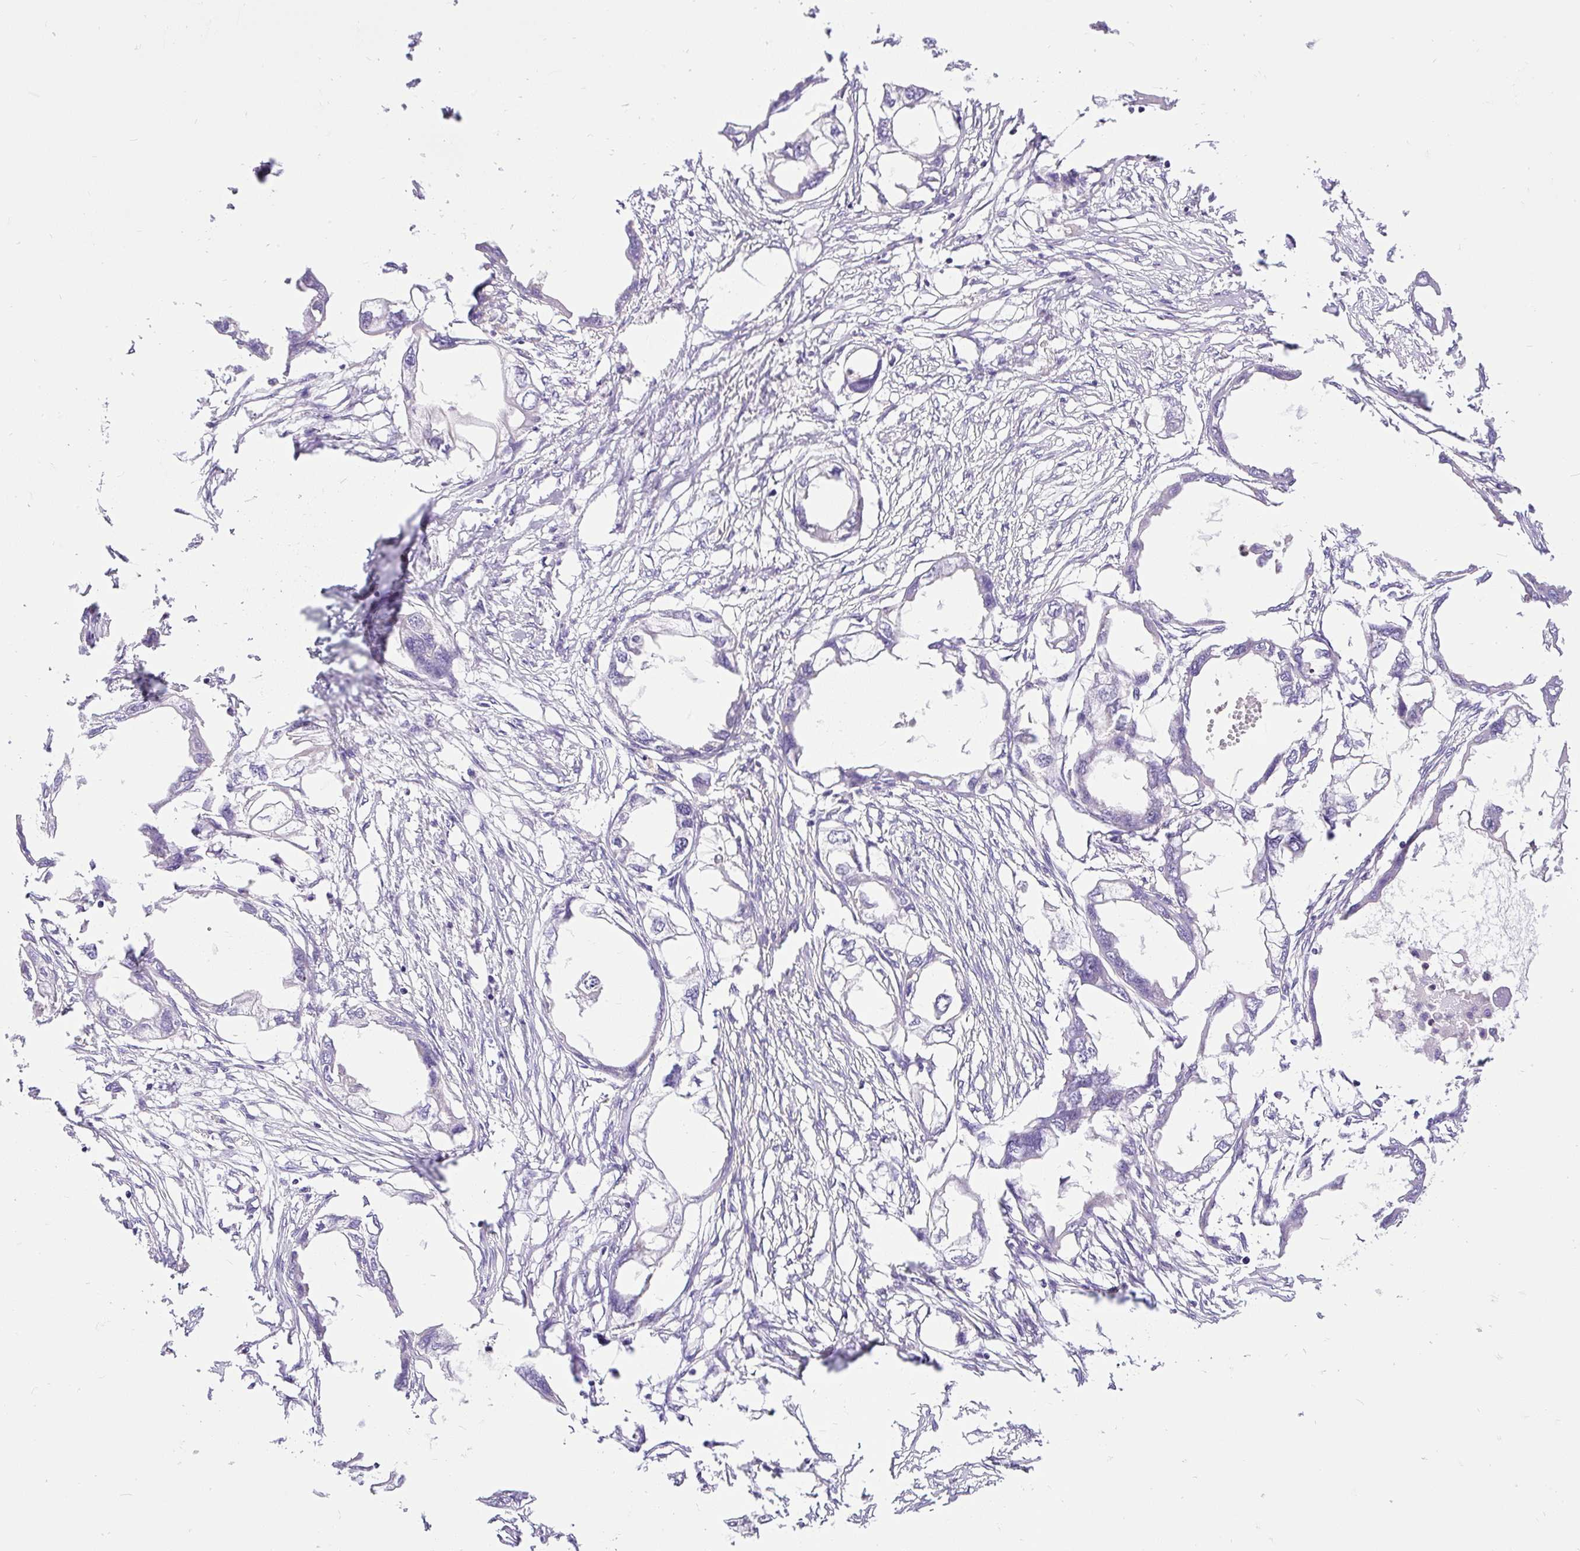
{"staining": {"intensity": "negative", "quantity": "none", "location": "none"}, "tissue": "endometrial cancer", "cell_type": "Tumor cells", "image_type": "cancer", "snomed": [{"axis": "morphology", "description": "Adenocarcinoma, NOS"}, {"axis": "morphology", "description": "Adenocarcinoma, metastatic, NOS"}, {"axis": "topography", "description": "Adipose tissue"}, {"axis": "topography", "description": "Endometrium"}], "caption": "IHC image of human endometrial cancer (metastatic adenocarcinoma) stained for a protein (brown), which reveals no positivity in tumor cells.", "gene": "CFAP47", "patient": {"sex": "female", "age": 67}}